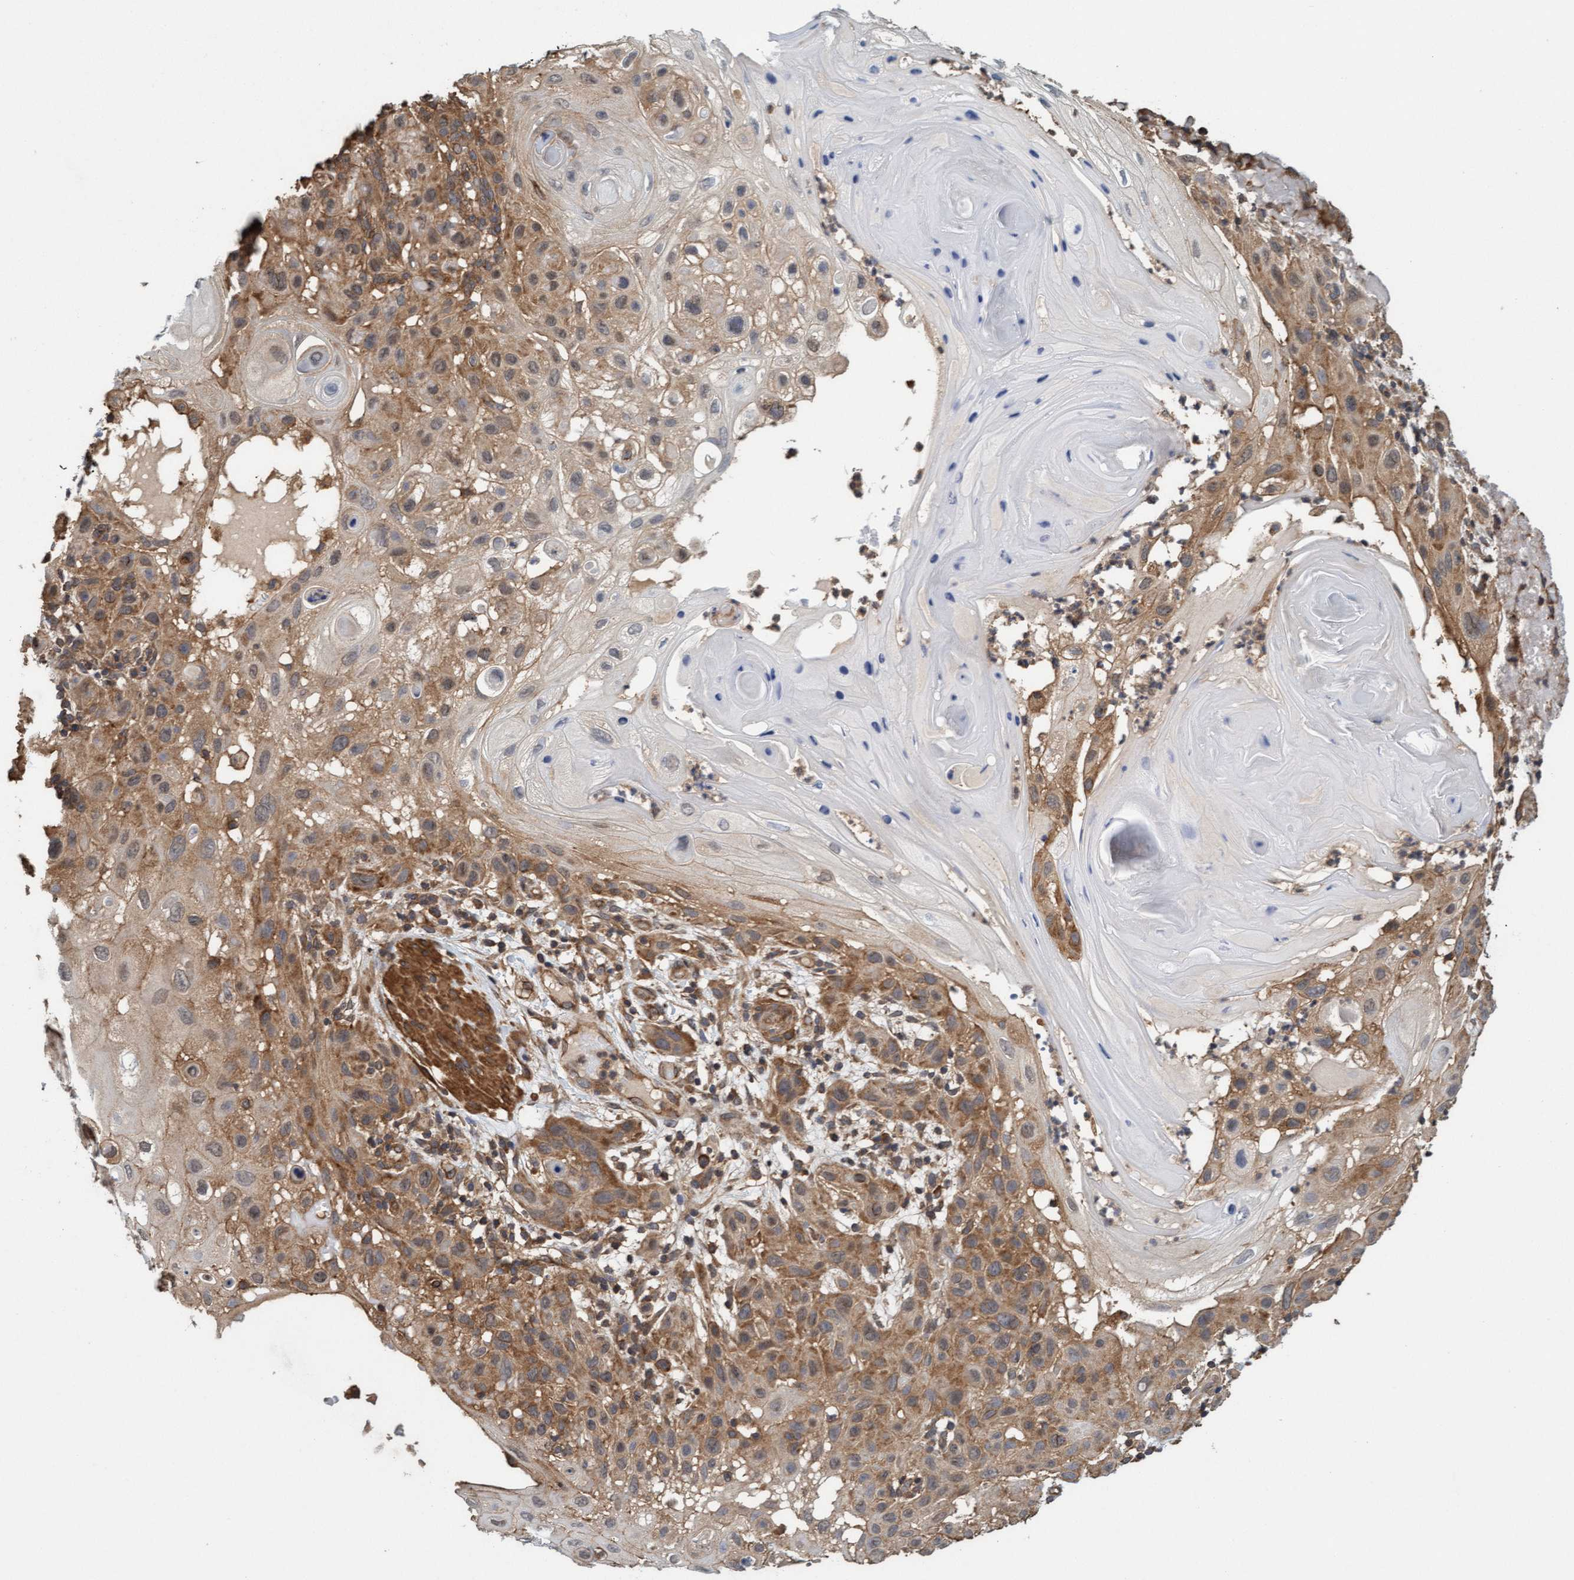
{"staining": {"intensity": "moderate", "quantity": ">75%", "location": "cytoplasmic/membranous"}, "tissue": "skin cancer", "cell_type": "Tumor cells", "image_type": "cancer", "snomed": [{"axis": "morphology", "description": "Squamous cell carcinoma, NOS"}, {"axis": "topography", "description": "Skin"}], "caption": "A brown stain labels moderate cytoplasmic/membranous staining of a protein in human skin squamous cell carcinoma tumor cells. The staining is performed using DAB (3,3'-diaminobenzidine) brown chromogen to label protein expression. The nuclei are counter-stained blue using hematoxylin.", "gene": "FXR2", "patient": {"sex": "female", "age": 96}}